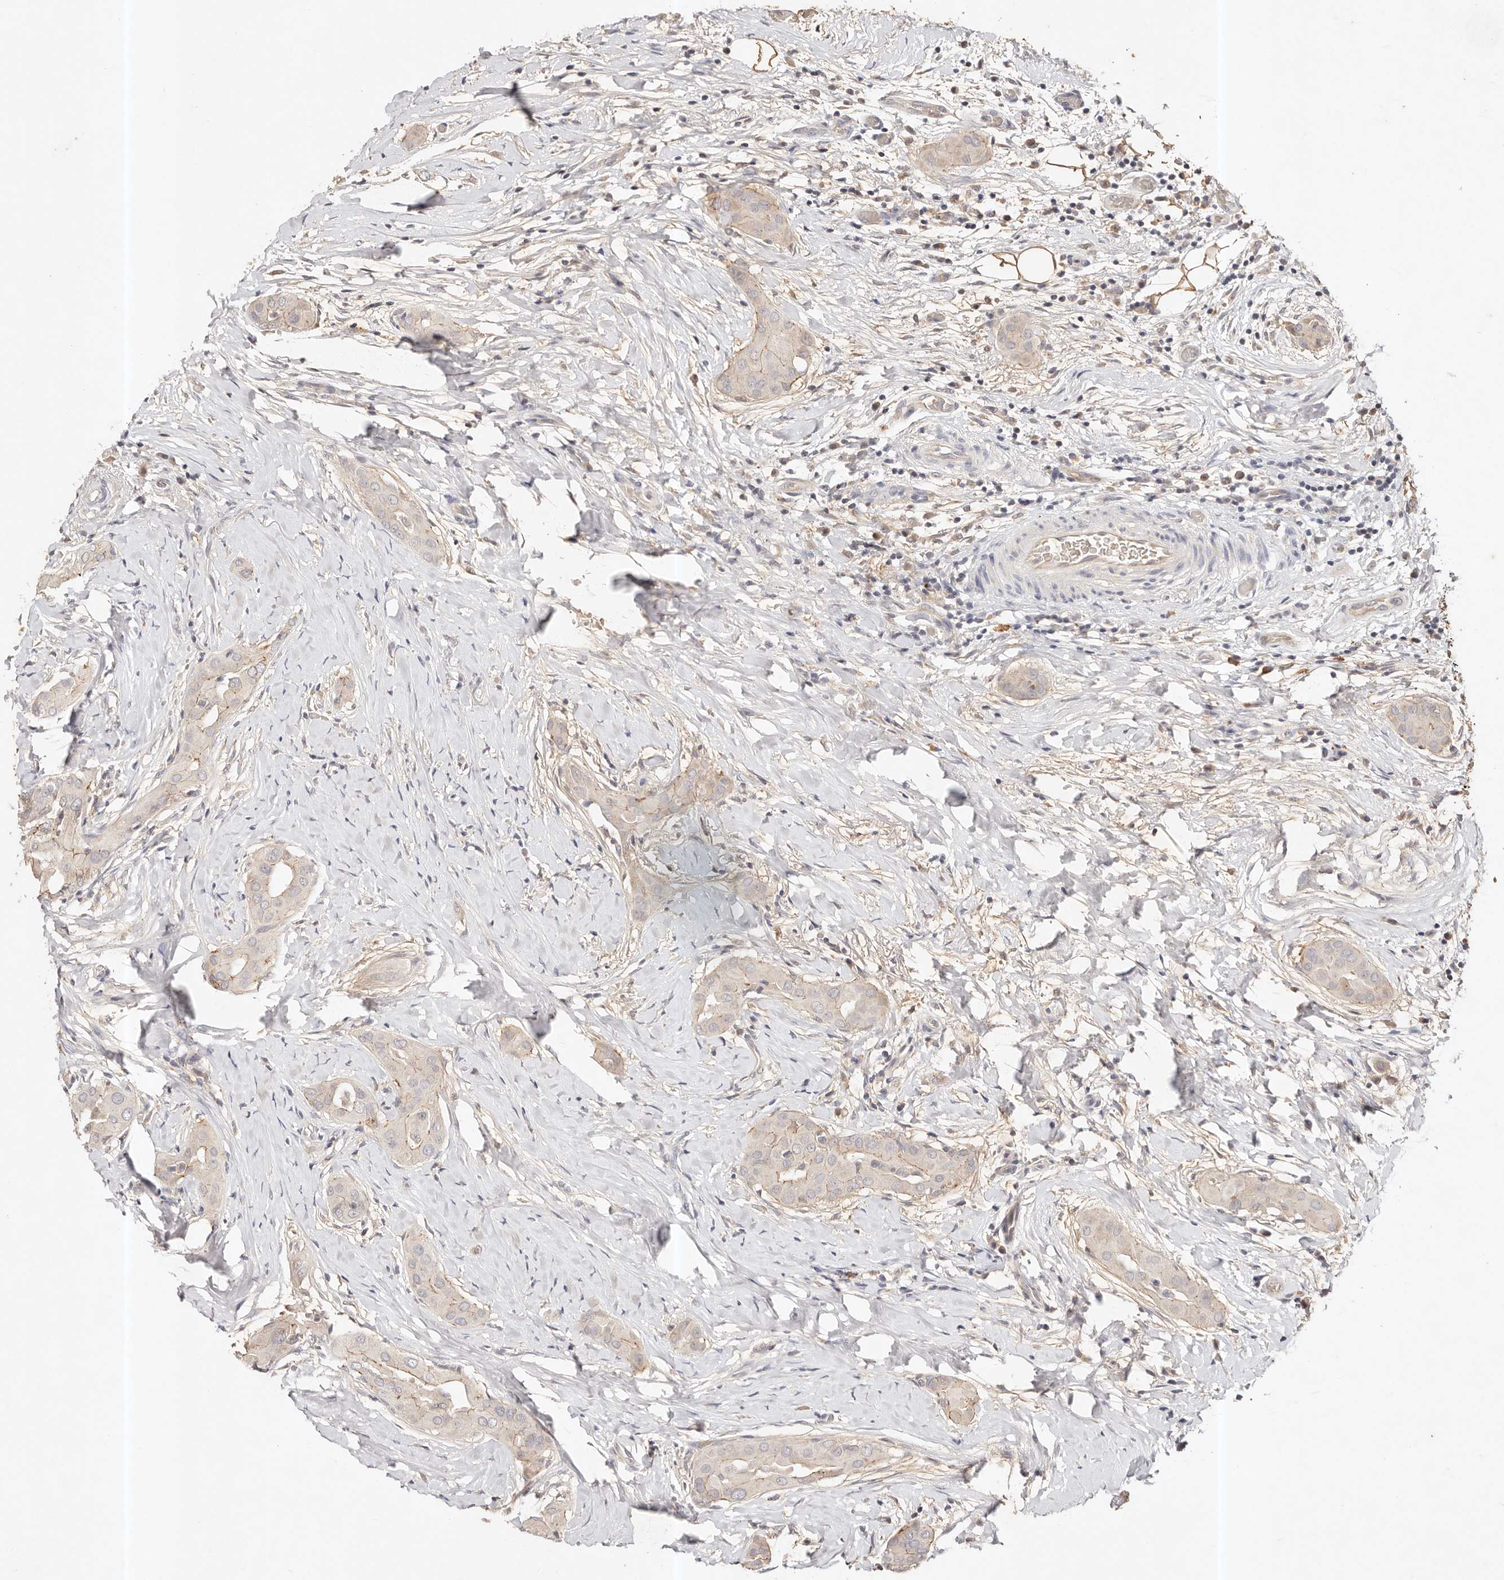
{"staining": {"intensity": "weak", "quantity": "25%-75%", "location": "cytoplasmic/membranous"}, "tissue": "thyroid cancer", "cell_type": "Tumor cells", "image_type": "cancer", "snomed": [{"axis": "morphology", "description": "Papillary adenocarcinoma, NOS"}, {"axis": "topography", "description": "Thyroid gland"}], "caption": "Weak cytoplasmic/membranous expression is appreciated in approximately 25%-75% of tumor cells in thyroid cancer (papillary adenocarcinoma).", "gene": "CXADR", "patient": {"sex": "male", "age": 33}}